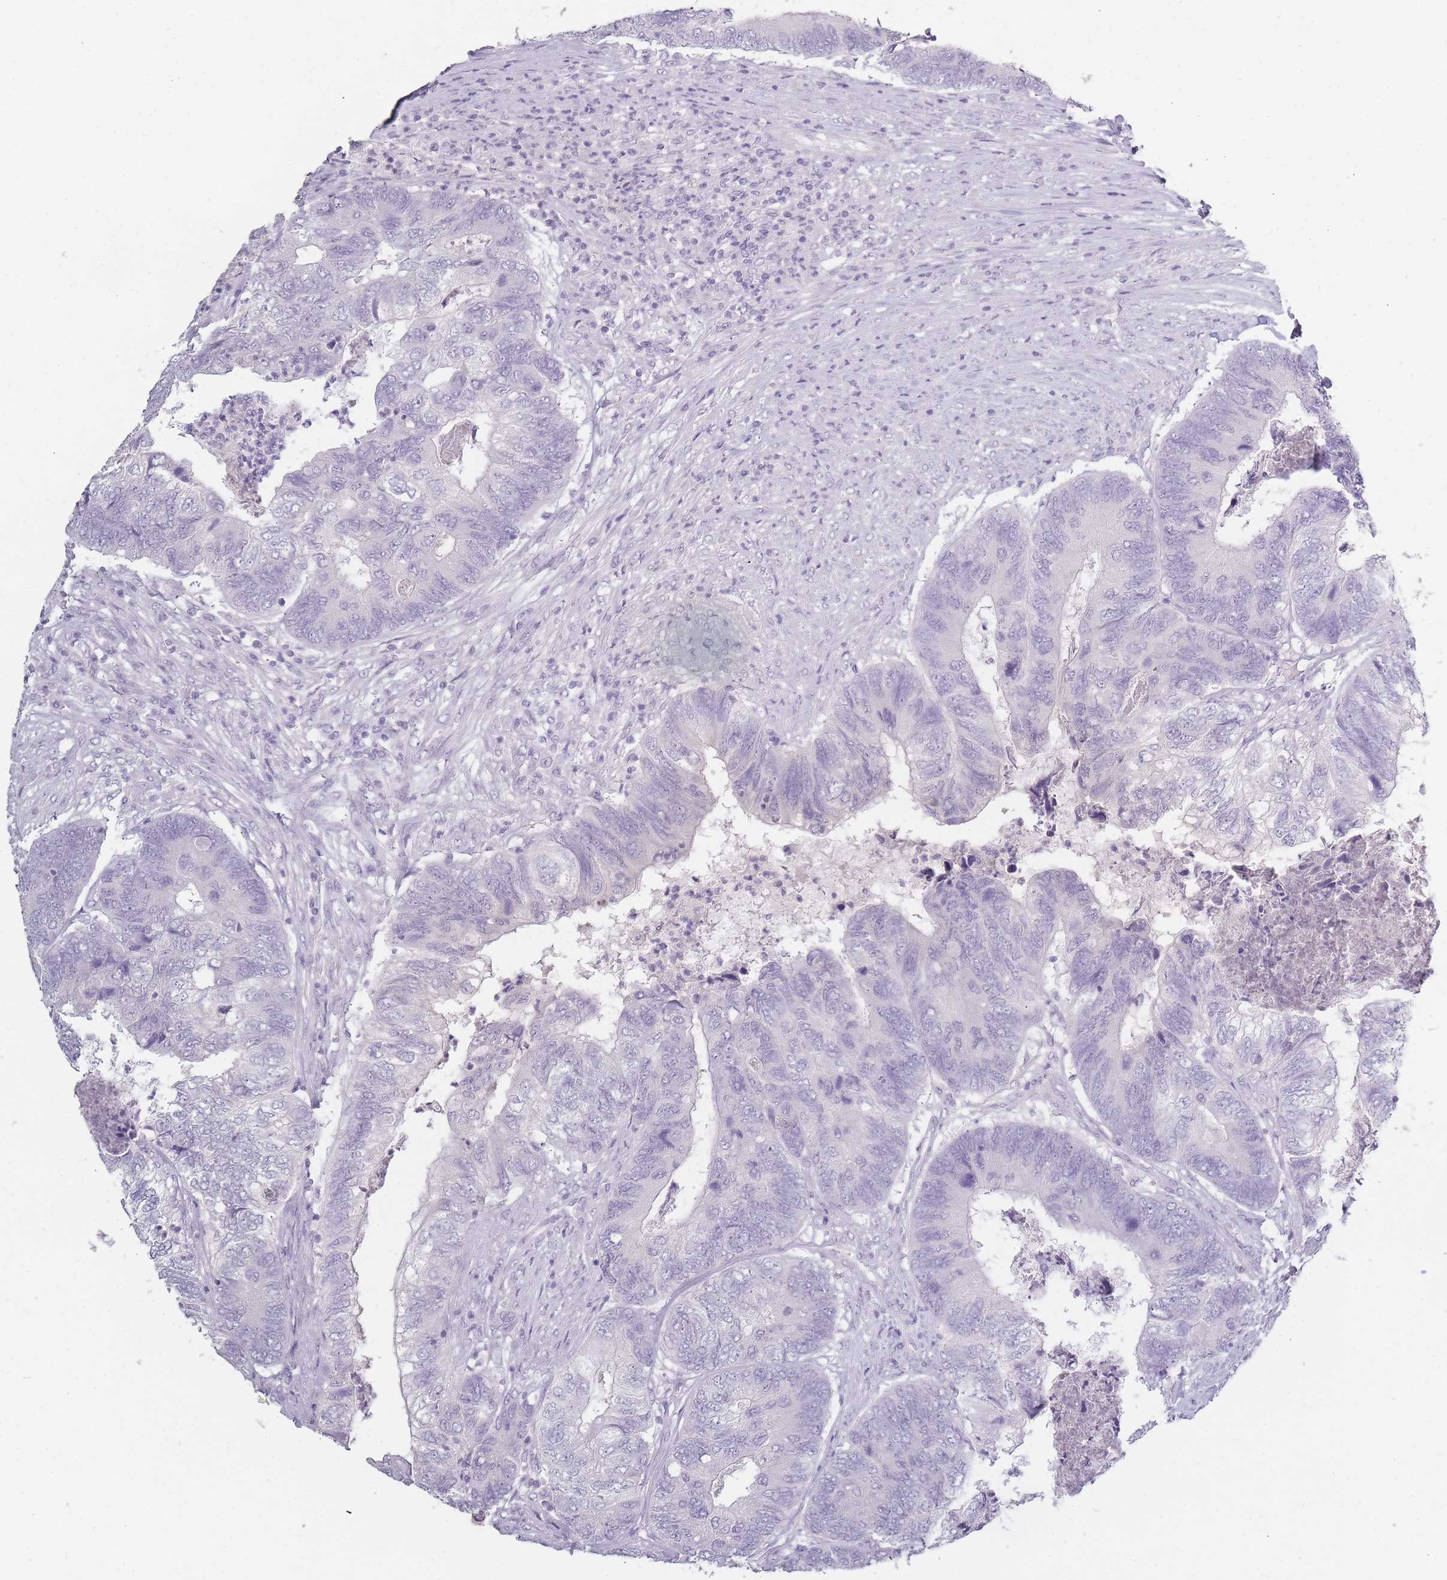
{"staining": {"intensity": "negative", "quantity": "none", "location": "none"}, "tissue": "colorectal cancer", "cell_type": "Tumor cells", "image_type": "cancer", "snomed": [{"axis": "morphology", "description": "Adenocarcinoma, NOS"}, {"axis": "topography", "description": "Colon"}], "caption": "DAB (3,3'-diaminobenzidine) immunohistochemical staining of human colorectal cancer demonstrates no significant staining in tumor cells. (DAB (3,3'-diaminobenzidine) immunohistochemistry (IHC) visualized using brightfield microscopy, high magnification).", "gene": "INS", "patient": {"sex": "female", "age": 67}}